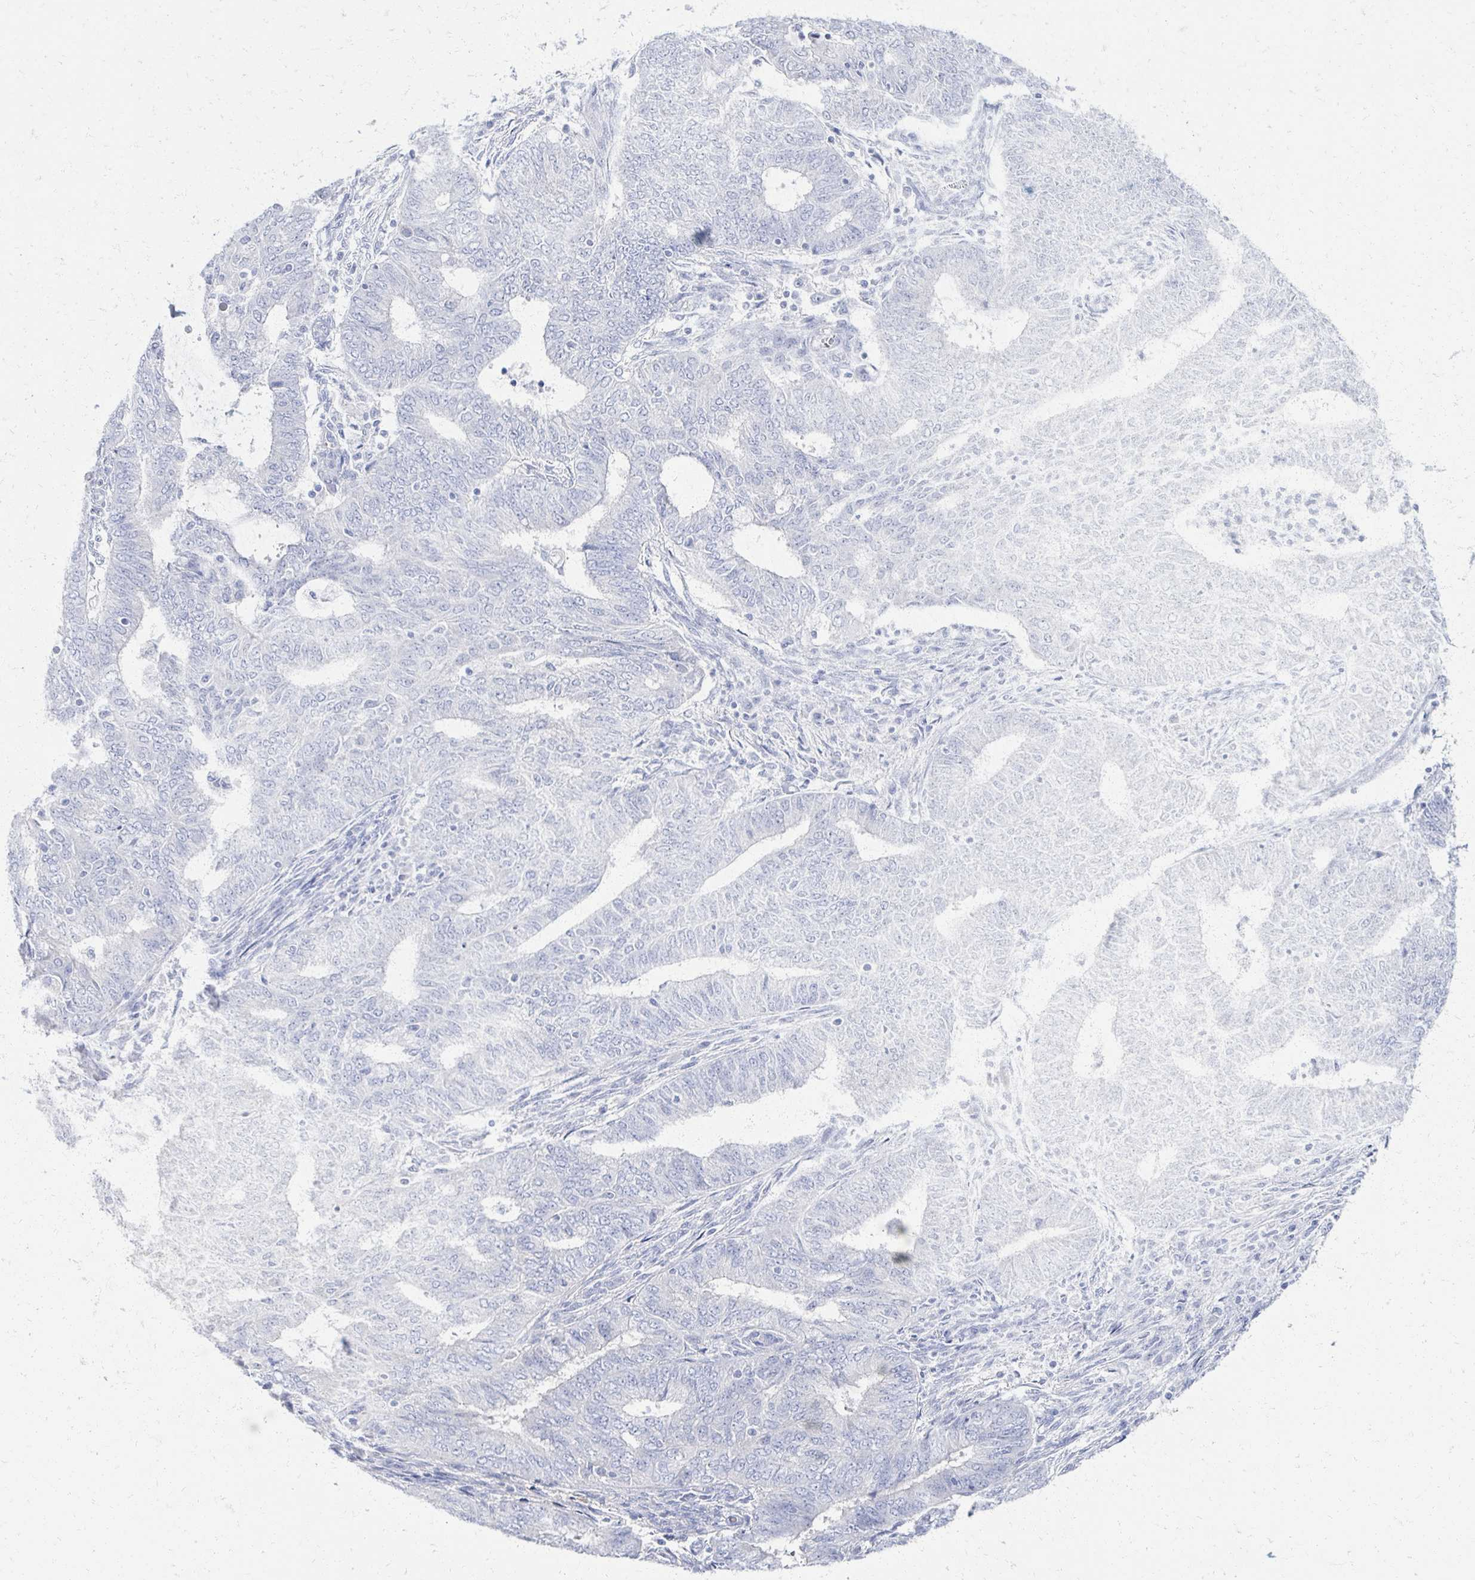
{"staining": {"intensity": "negative", "quantity": "none", "location": "none"}, "tissue": "endometrial cancer", "cell_type": "Tumor cells", "image_type": "cancer", "snomed": [{"axis": "morphology", "description": "Adenocarcinoma, NOS"}, {"axis": "topography", "description": "Endometrium"}], "caption": "Tumor cells are negative for protein expression in human adenocarcinoma (endometrial). (DAB (3,3'-diaminobenzidine) immunohistochemistry (IHC) with hematoxylin counter stain).", "gene": "PRR20A", "patient": {"sex": "female", "age": 62}}